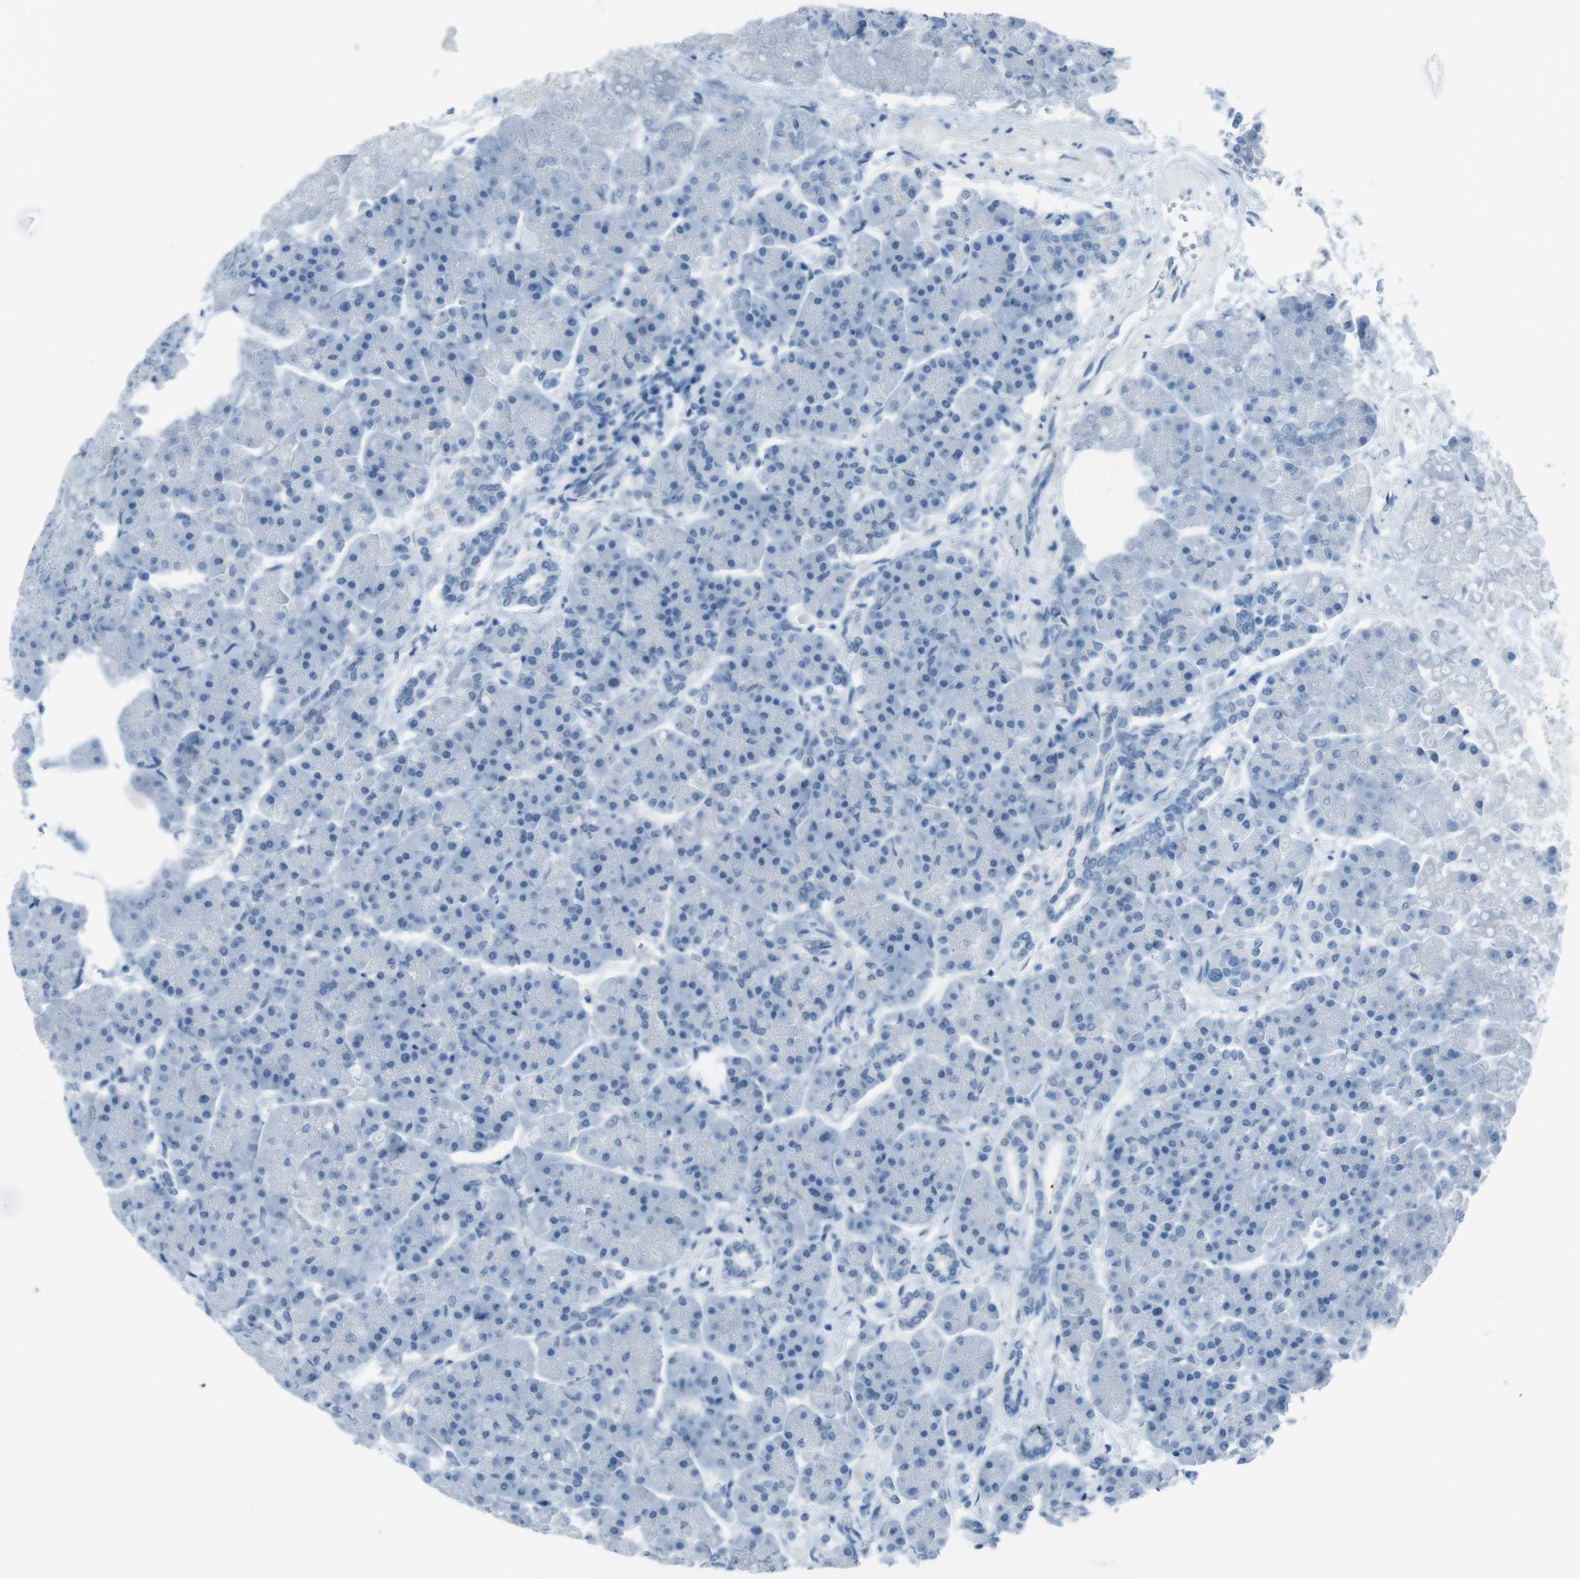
{"staining": {"intensity": "negative", "quantity": "none", "location": "none"}, "tissue": "pancreas", "cell_type": "Exocrine glandular cells", "image_type": "normal", "snomed": [{"axis": "morphology", "description": "Normal tissue, NOS"}, {"axis": "topography", "description": "Pancreas"}], "caption": "The photomicrograph demonstrates no significant positivity in exocrine glandular cells of pancreas. Nuclei are stained in blue.", "gene": "TMEM207", "patient": {"sex": "female", "age": 70}}